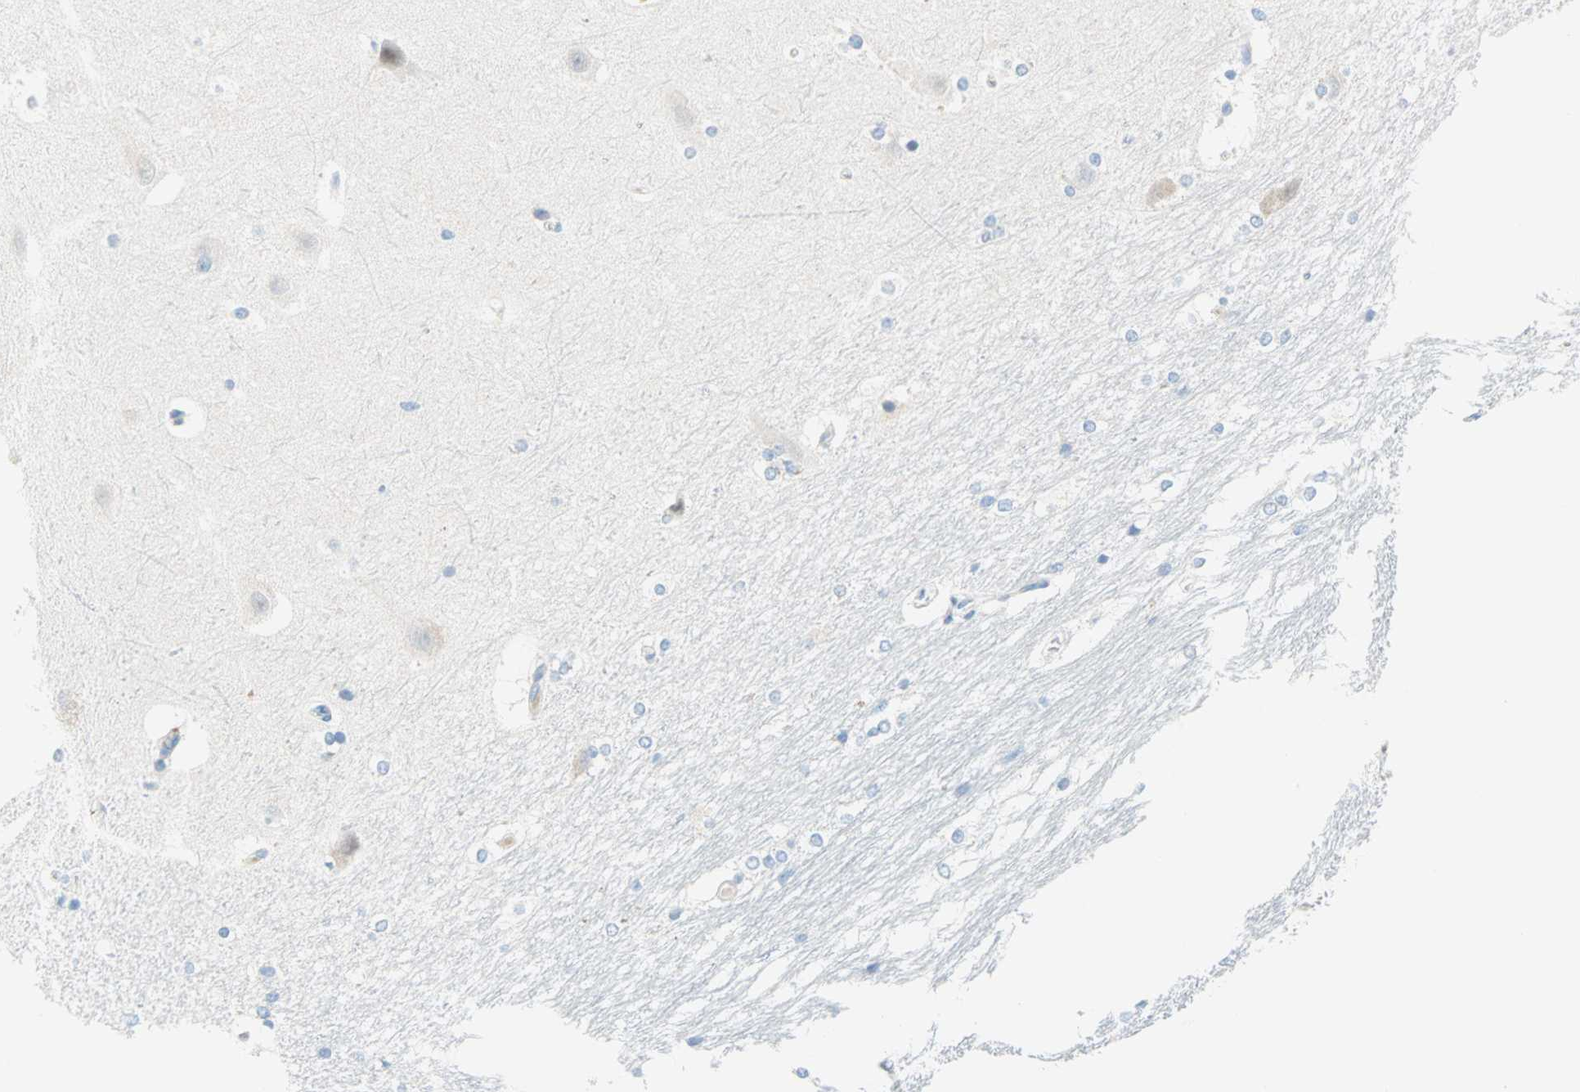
{"staining": {"intensity": "negative", "quantity": "none", "location": "none"}, "tissue": "hippocampus", "cell_type": "Glial cells", "image_type": "normal", "snomed": [{"axis": "morphology", "description": "Normal tissue, NOS"}, {"axis": "topography", "description": "Hippocampus"}], "caption": "A histopathology image of hippocampus stained for a protein shows no brown staining in glial cells. Nuclei are stained in blue.", "gene": "TMEM163", "patient": {"sex": "female", "age": 19}}